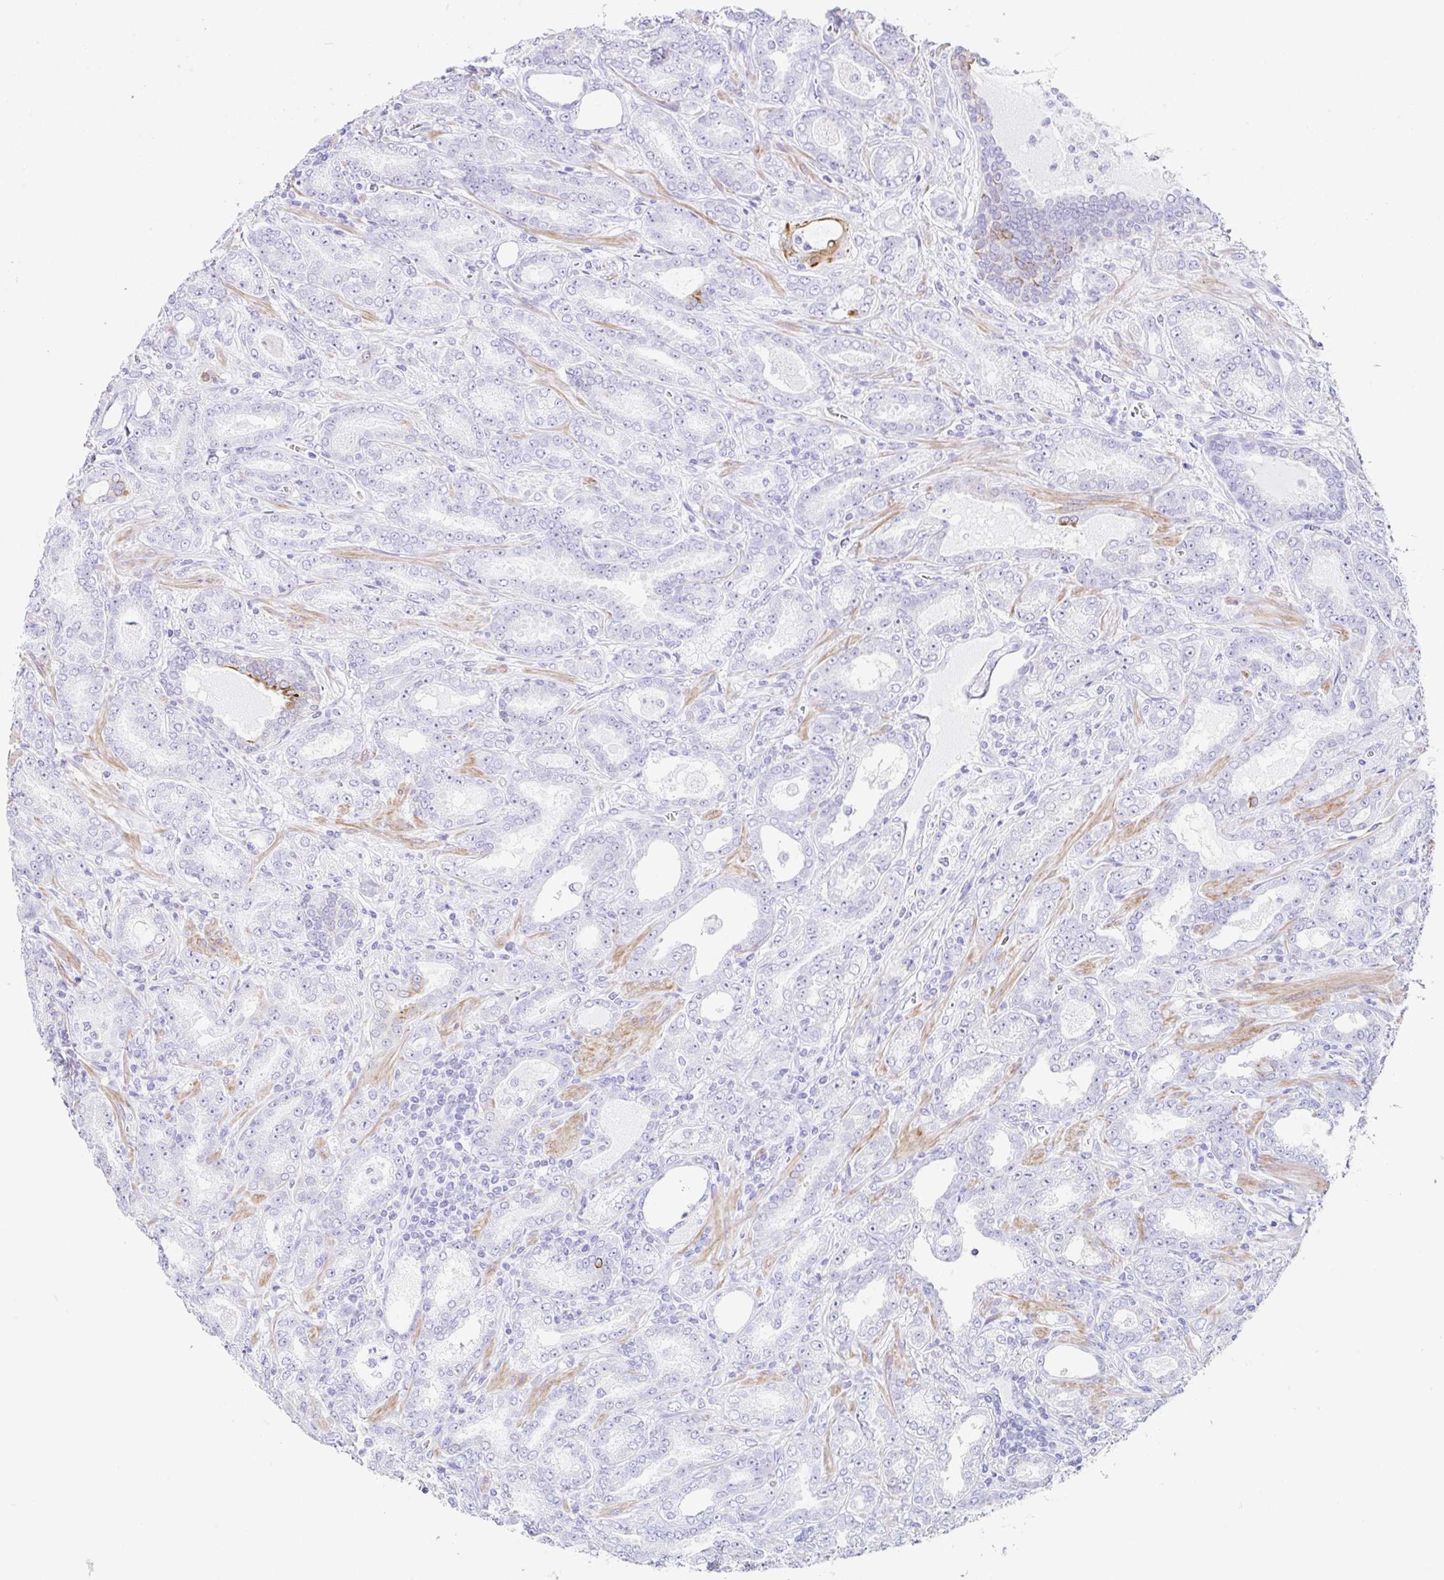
{"staining": {"intensity": "negative", "quantity": "none", "location": "none"}, "tissue": "prostate cancer", "cell_type": "Tumor cells", "image_type": "cancer", "snomed": [{"axis": "morphology", "description": "Adenocarcinoma, High grade"}, {"axis": "topography", "description": "Prostate"}], "caption": "Immunohistochemistry image of neoplastic tissue: human prostate cancer (high-grade adenocarcinoma) stained with DAB demonstrates no significant protein positivity in tumor cells. (DAB immunohistochemistry, high magnification).", "gene": "CLDND2", "patient": {"sex": "male", "age": 72}}